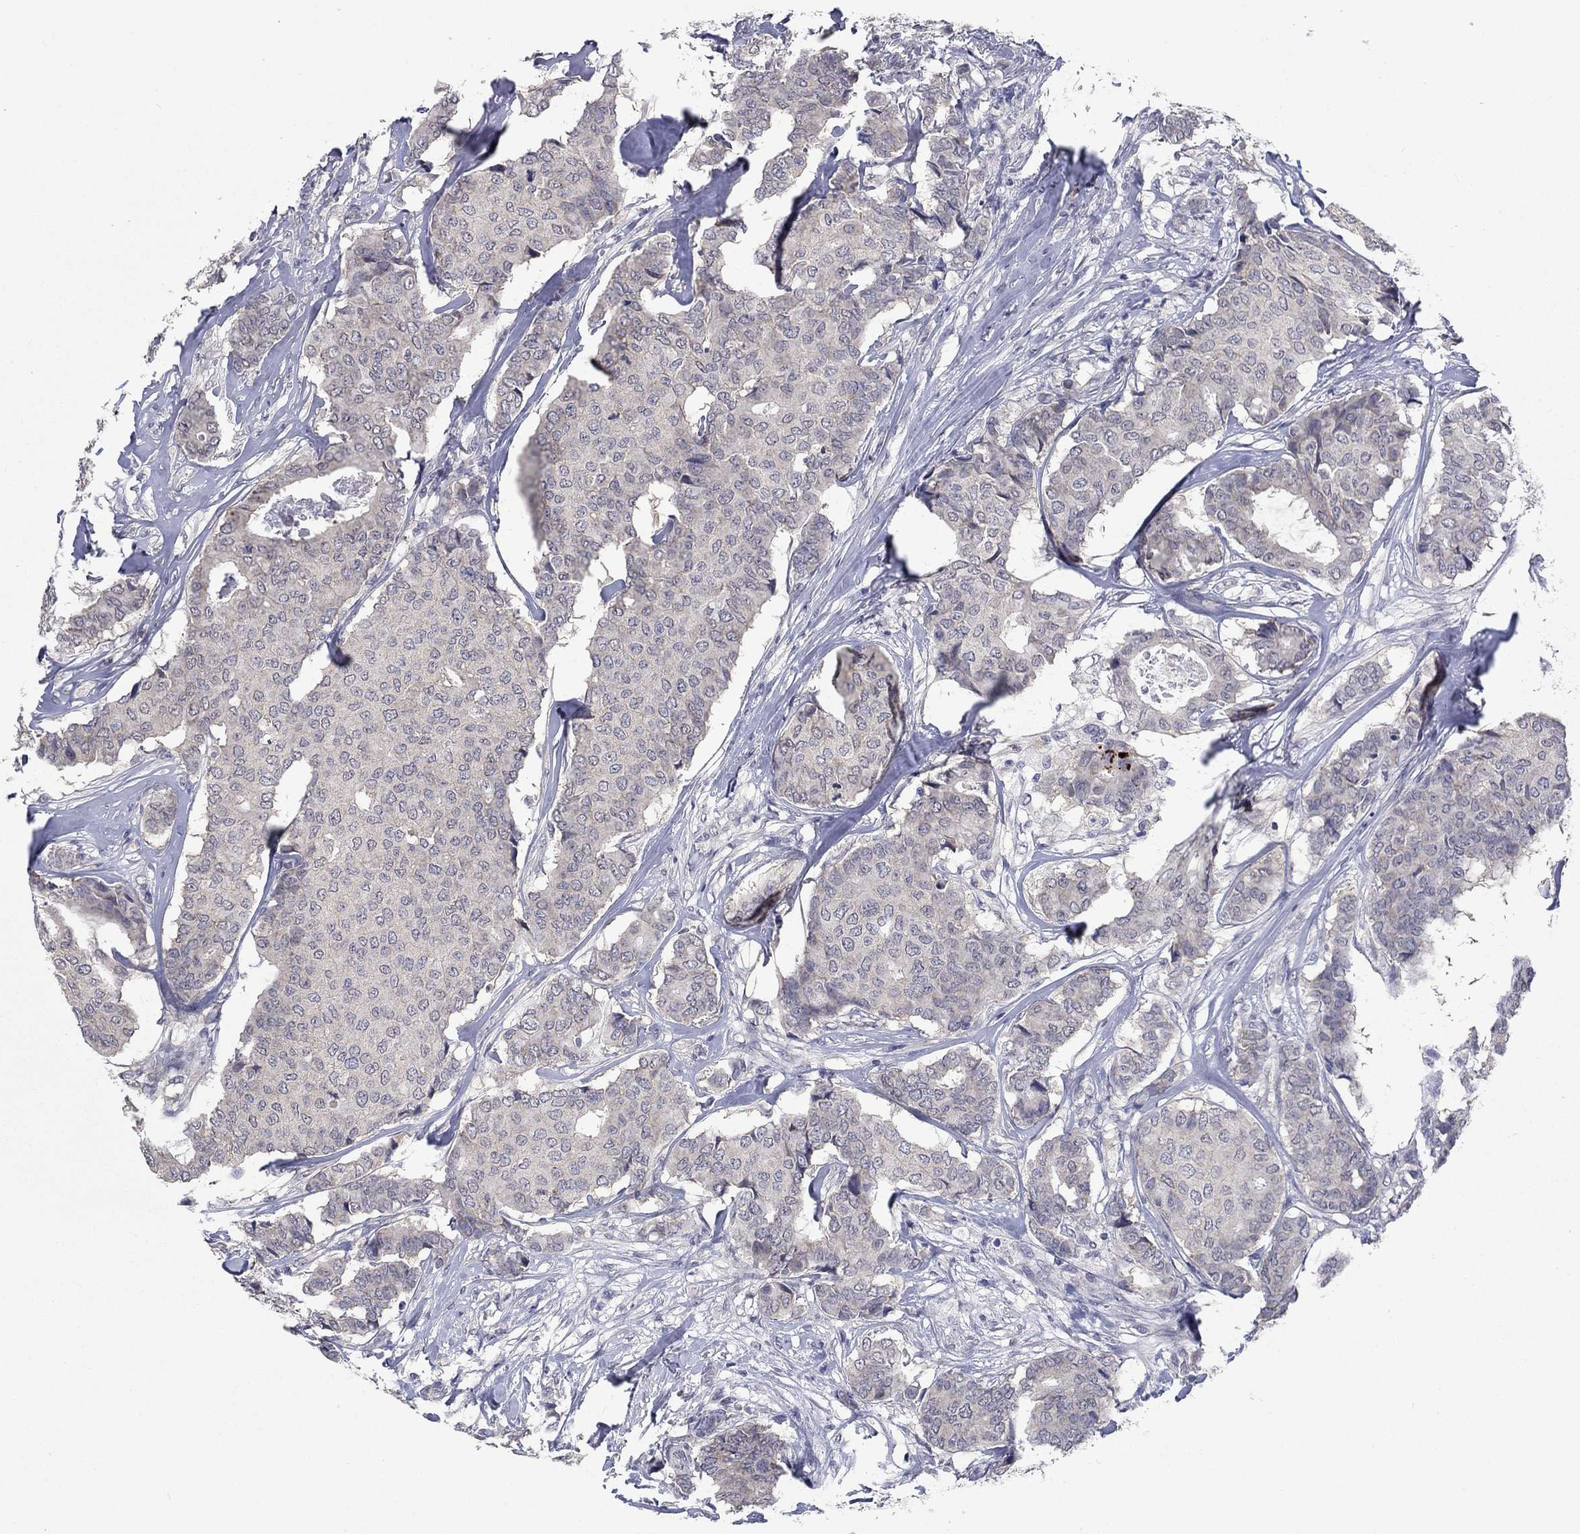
{"staining": {"intensity": "negative", "quantity": "none", "location": "none"}, "tissue": "breast cancer", "cell_type": "Tumor cells", "image_type": "cancer", "snomed": [{"axis": "morphology", "description": "Duct carcinoma"}, {"axis": "topography", "description": "Breast"}], "caption": "DAB immunohistochemical staining of breast cancer shows no significant staining in tumor cells.", "gene": "SPATA33", "patient": {"sex": "female", "age": 75}}